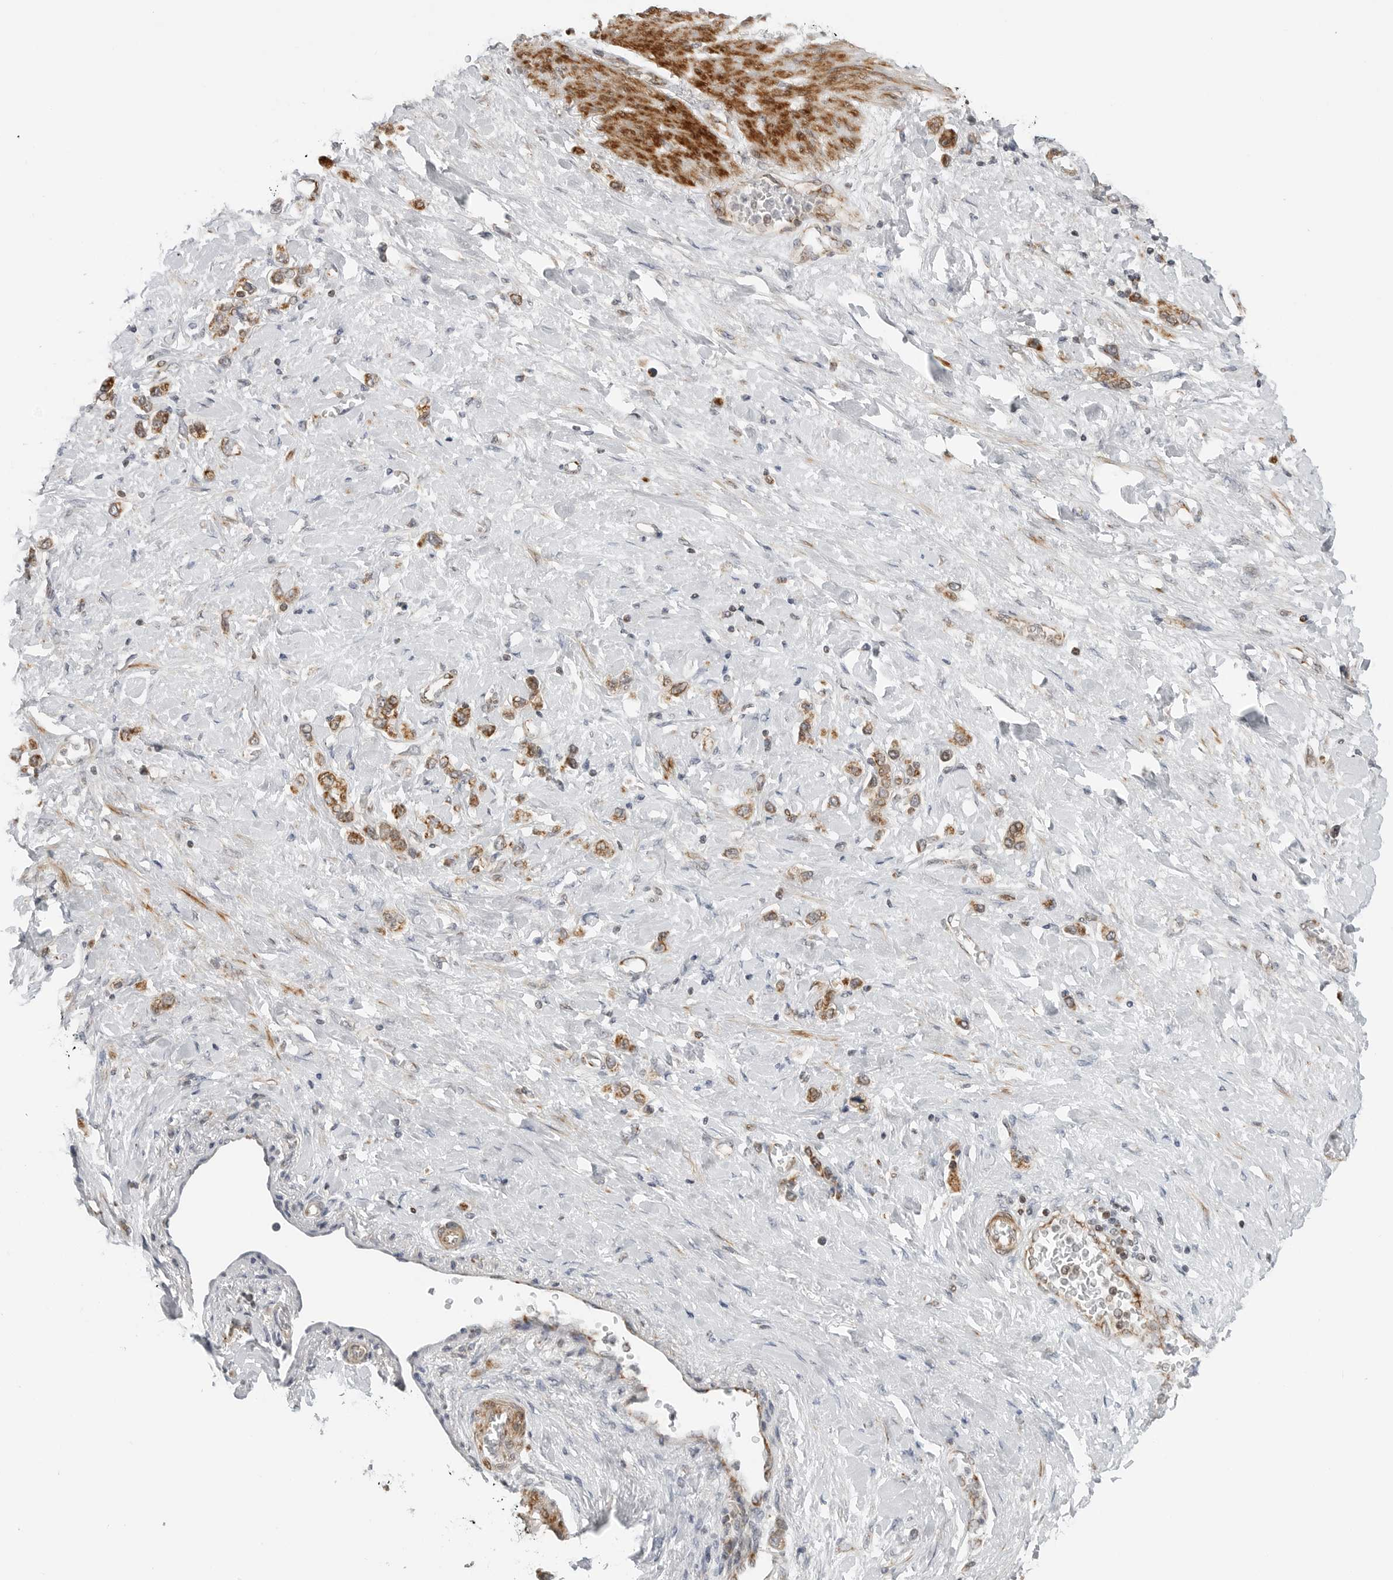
{"staining": {"intensity": "moderate", "quantity": ">75%", "location": "cytoplasmic/membranous"}, "tissue": "stomach cancer", "cell_type": "Tumor cells", "image_type": "cancer", "snomed": [{"axis": "morphology", "description": "Adenocarcinoma, NOS"}, {"axis": "topography", "description": "Stomach"}], "caption": "Stomach cancer (adenocarcinoma) stained with DAB (3,3'-diaminobenzidine) immunohistochemistry displays medium levels of moderate cytoplasmic/membranous staining in about >75% of tumor cells.", "gene": "PEX2", "patient": {"sex": "female", "age": 65}}